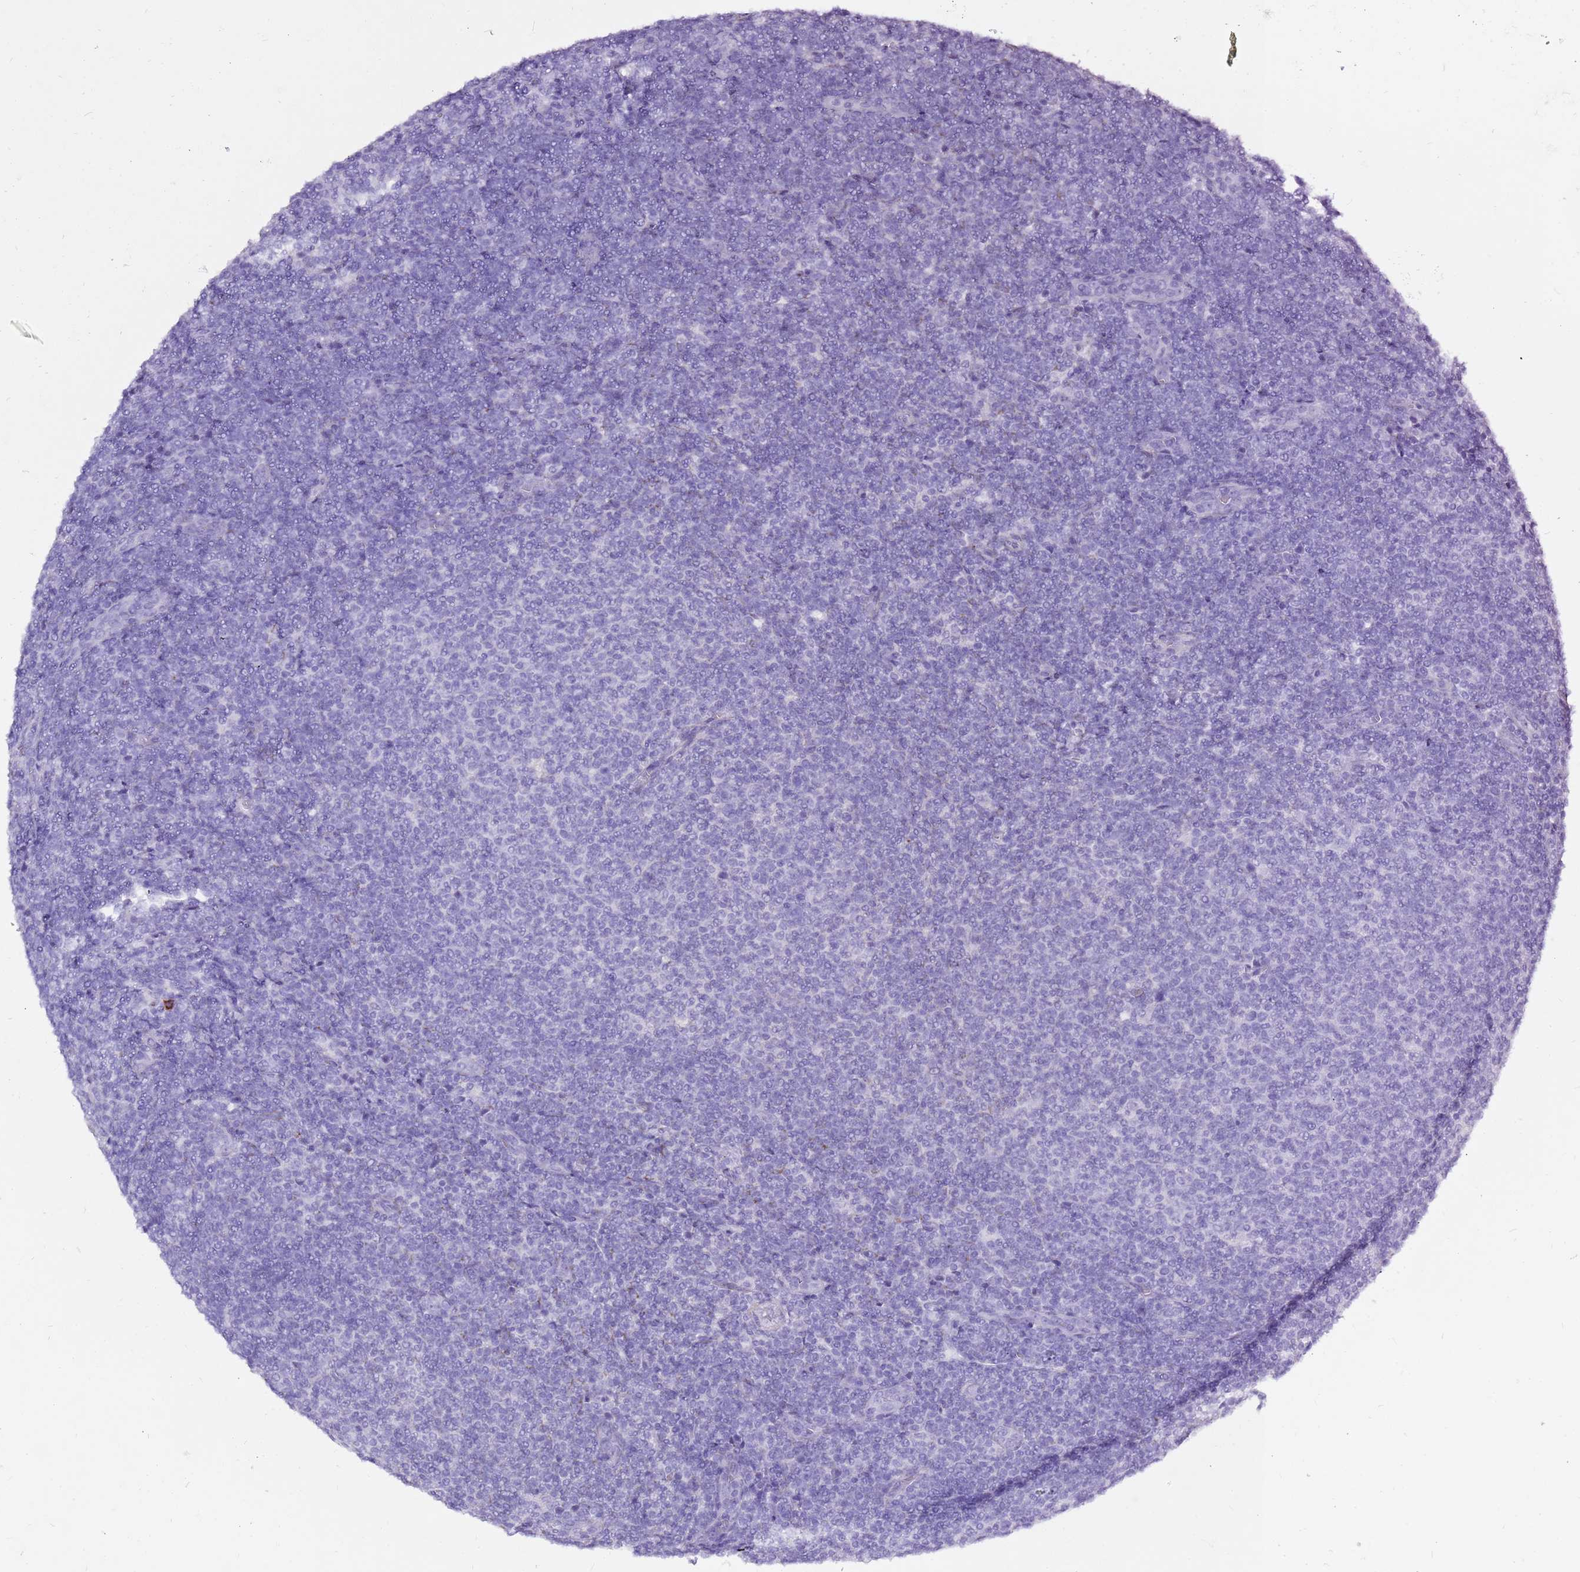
{"staining": {"intensity": "negative", "quantity": "none", "location": "none"}, "tissue": "lymphoma", "cell_type": "Tumor cells", "image_type": "cancer", "snomed": [{"axis": "morphology", "description": "Malignant lymphoma, non-Hodgkin's type, Low grade"}, {"axis": "topography", "description": "Lymph node"}], "caption": "Lymphoma was stained to show a protein in brown. There is no significant staining in tumor cells.", "gene": "ACSS3", "patient": {"sex": "male", "age": 66}}